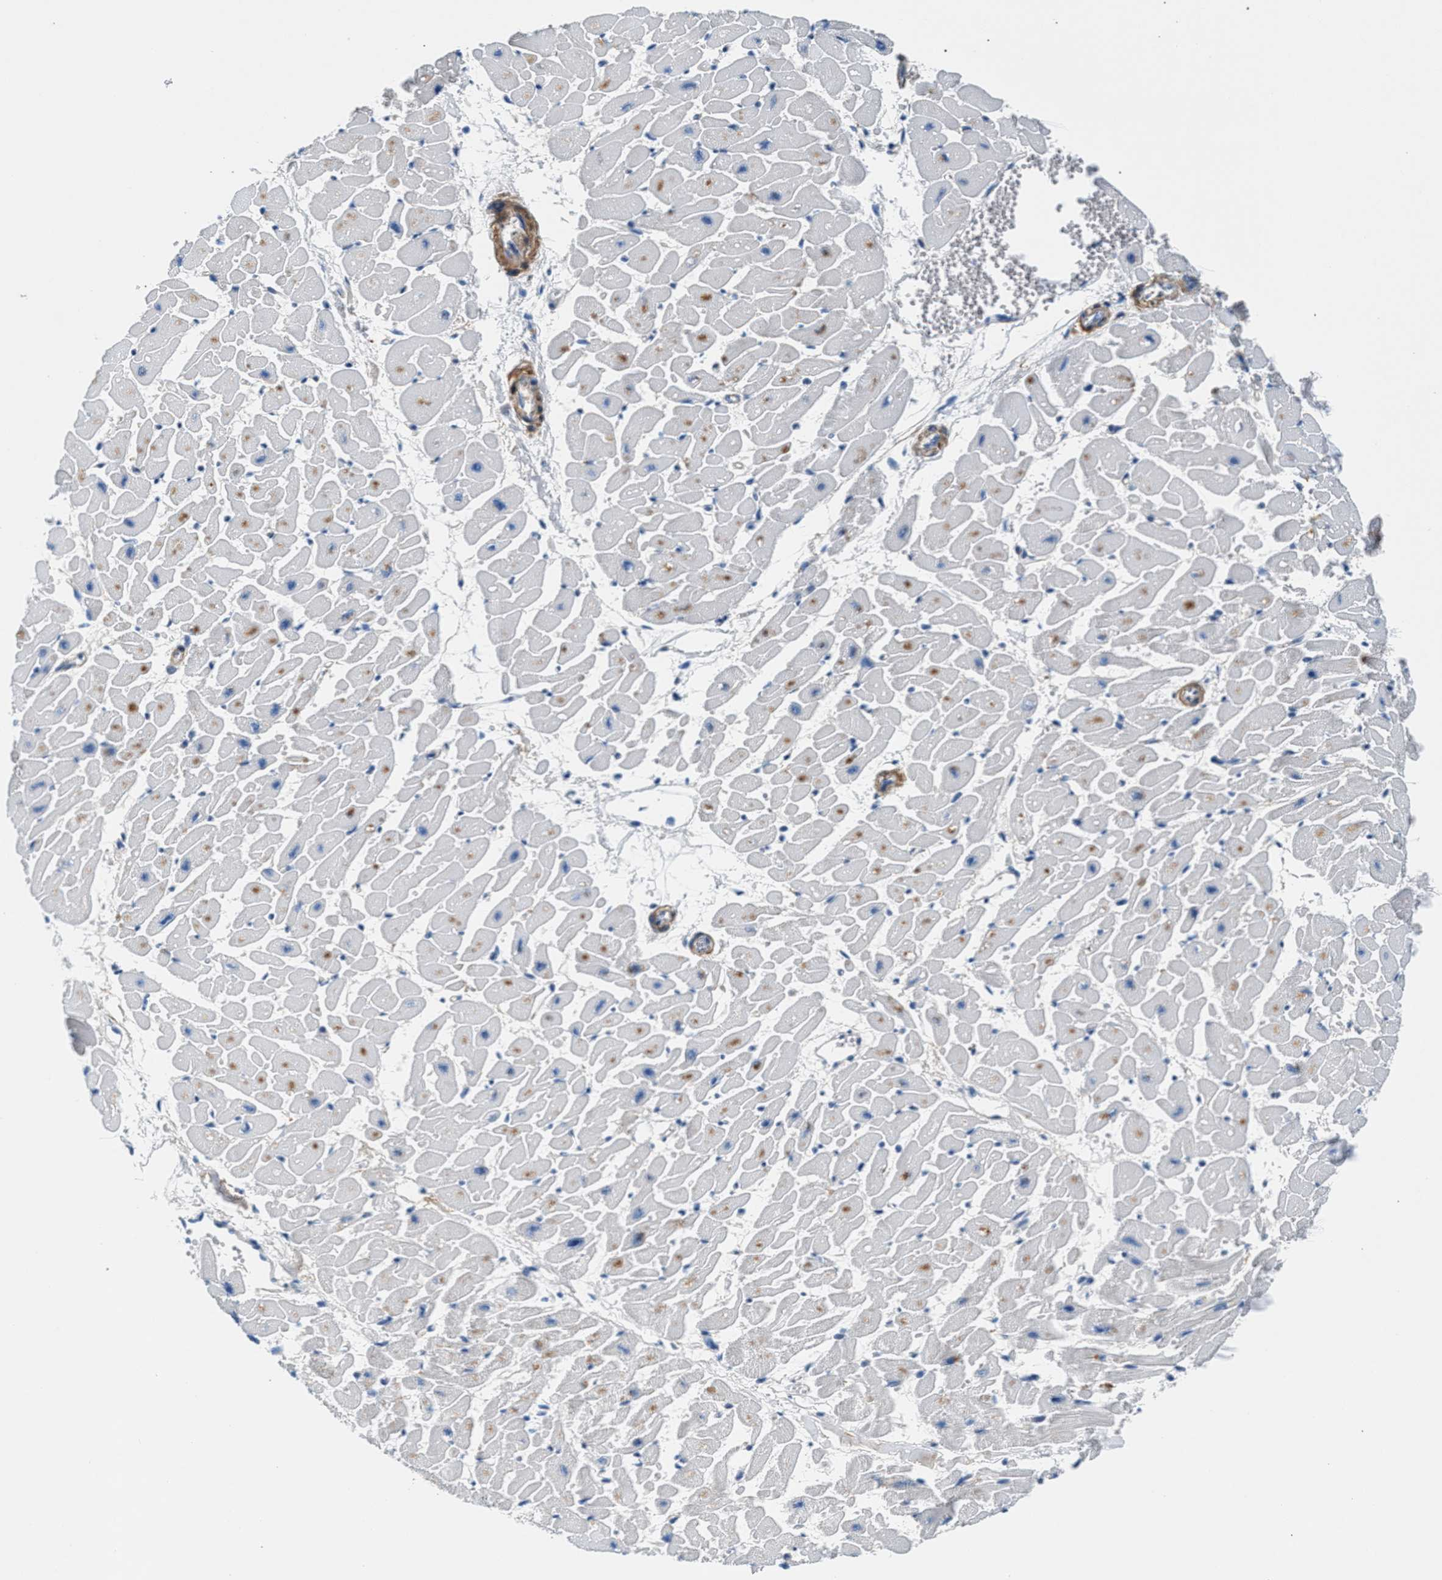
{"staining": {"intensity": "moderate", "quantity": "<25%", "location": "cytoplasmic/membranous"}, "tissue": "heart muscle", "cell_type": "Cardiomyocytes", "image_type": "normal", "snomed": [{"axis": "morphology", "description": "Normal tissue, NOS"}, {"axis": "topography", "description": "Heart"}], "caption": "DAB immunohistochemical staining of unremarkable heart muscle demonstrates moderate cytoplasmic/membranous protein staining in approximately <25% of cardiomyocytes. The staining is performed using DAB brown chromogen to label protein expression. The nuclei are counter-stained blue using hematoxylin.", "gene": "CDRT4", "patient": {"sex": "female", "age": 19}}